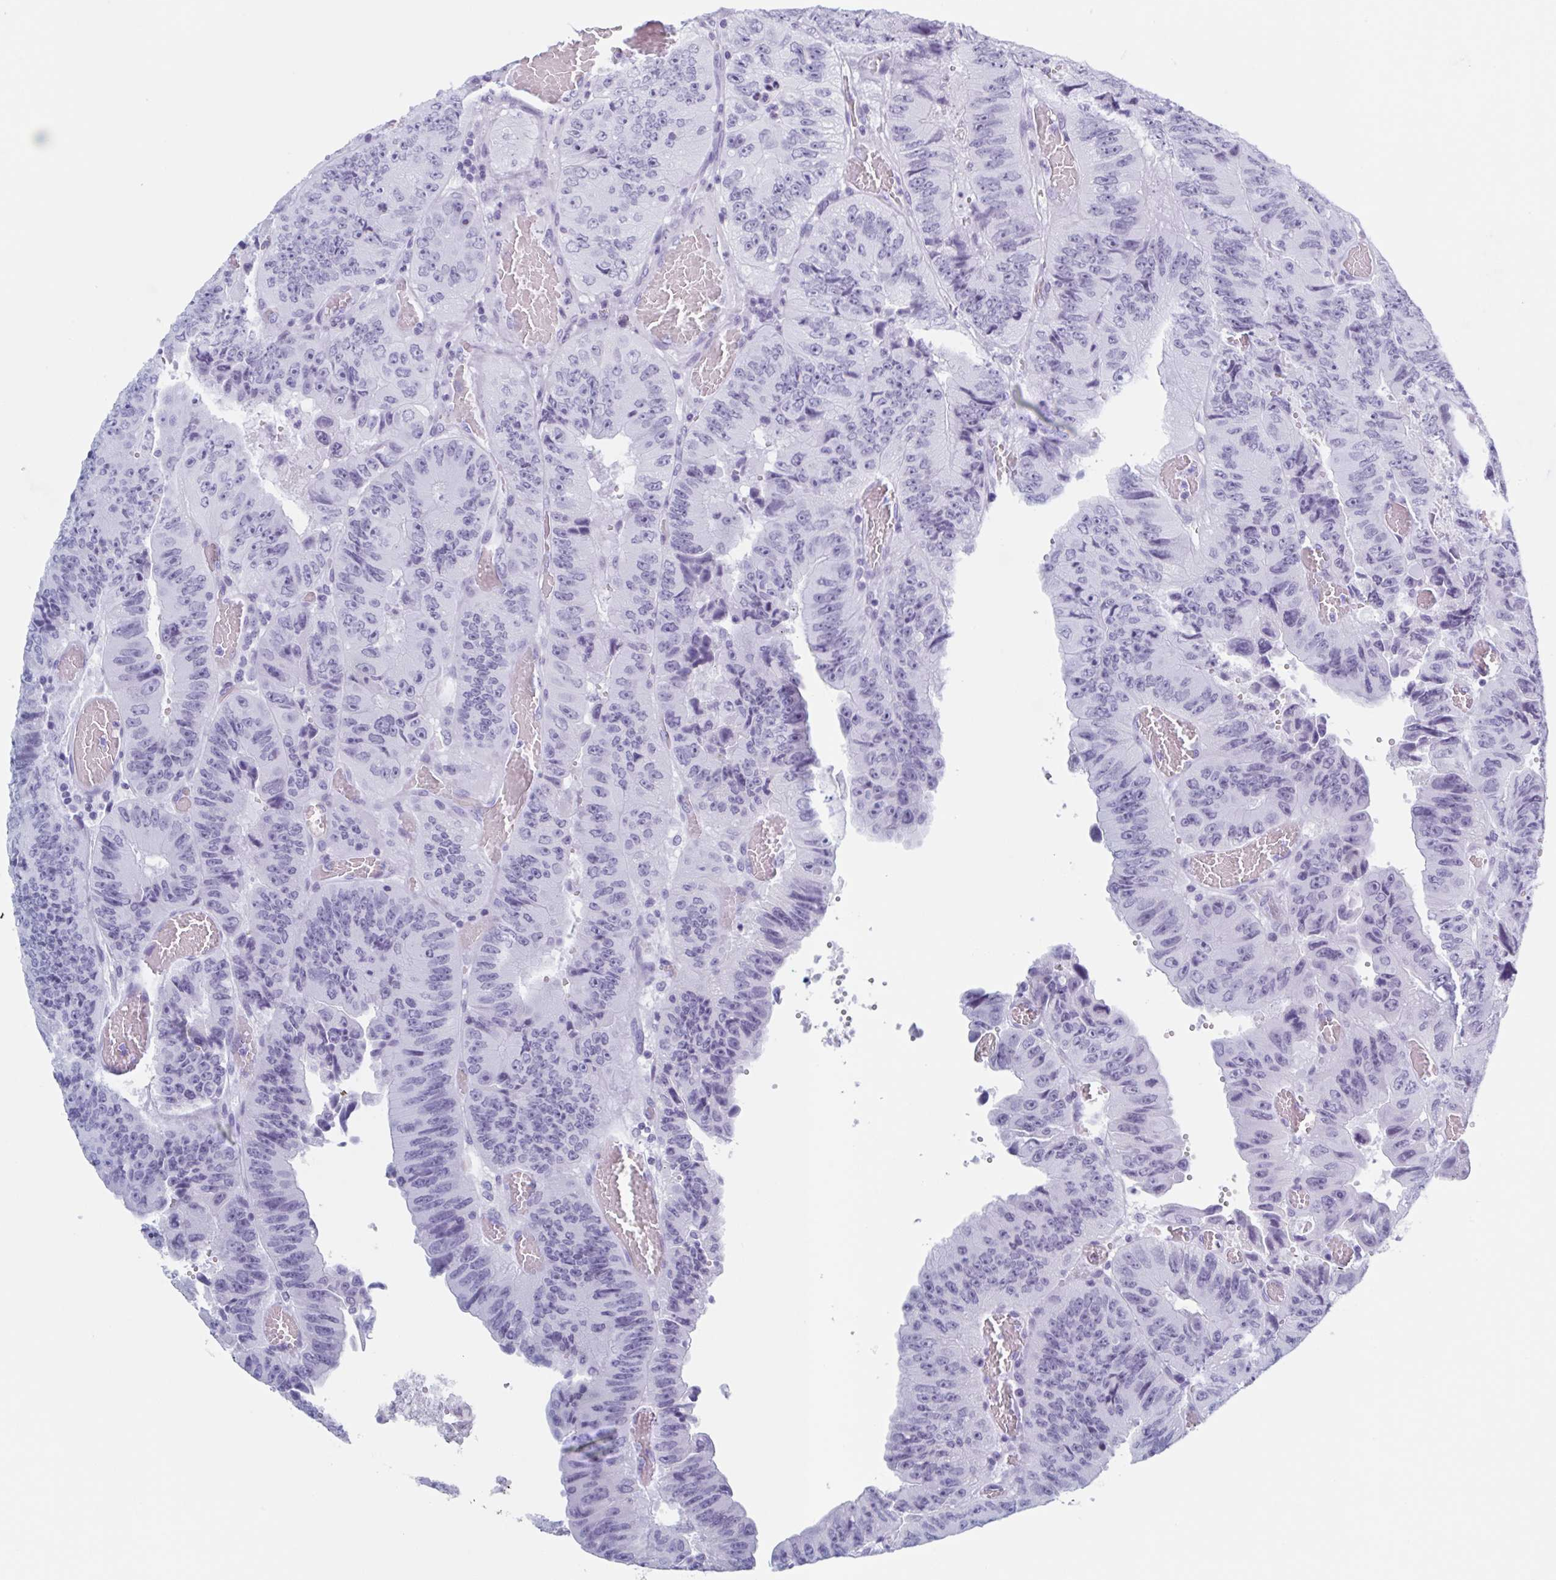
{"staining": {"intensity": "negative", "quantity": "none", "location": "none"}, "tissue": "colorectal cancer", "cell_type": "Tumor cells", "image_type": "cancer", "snomed": [{"axis": "morphology", "description": "Adenocarcinoma, NOS"}, {"axis": "topography", "description": "Colon"}], "caption": "DAB (3,3'-diaminobenzidine) immunohistochemical staining of colorectal cancer (adenocarcinoma) reveals no significant expression in tumor cells. The staining is performed using DAB (3,3'-diaminobenzidine) brown chromogen with nuclei counter-stained in using hematoxylin.", "gene": "ZFP64", "patient": {"sex": "female", "age": 84}}